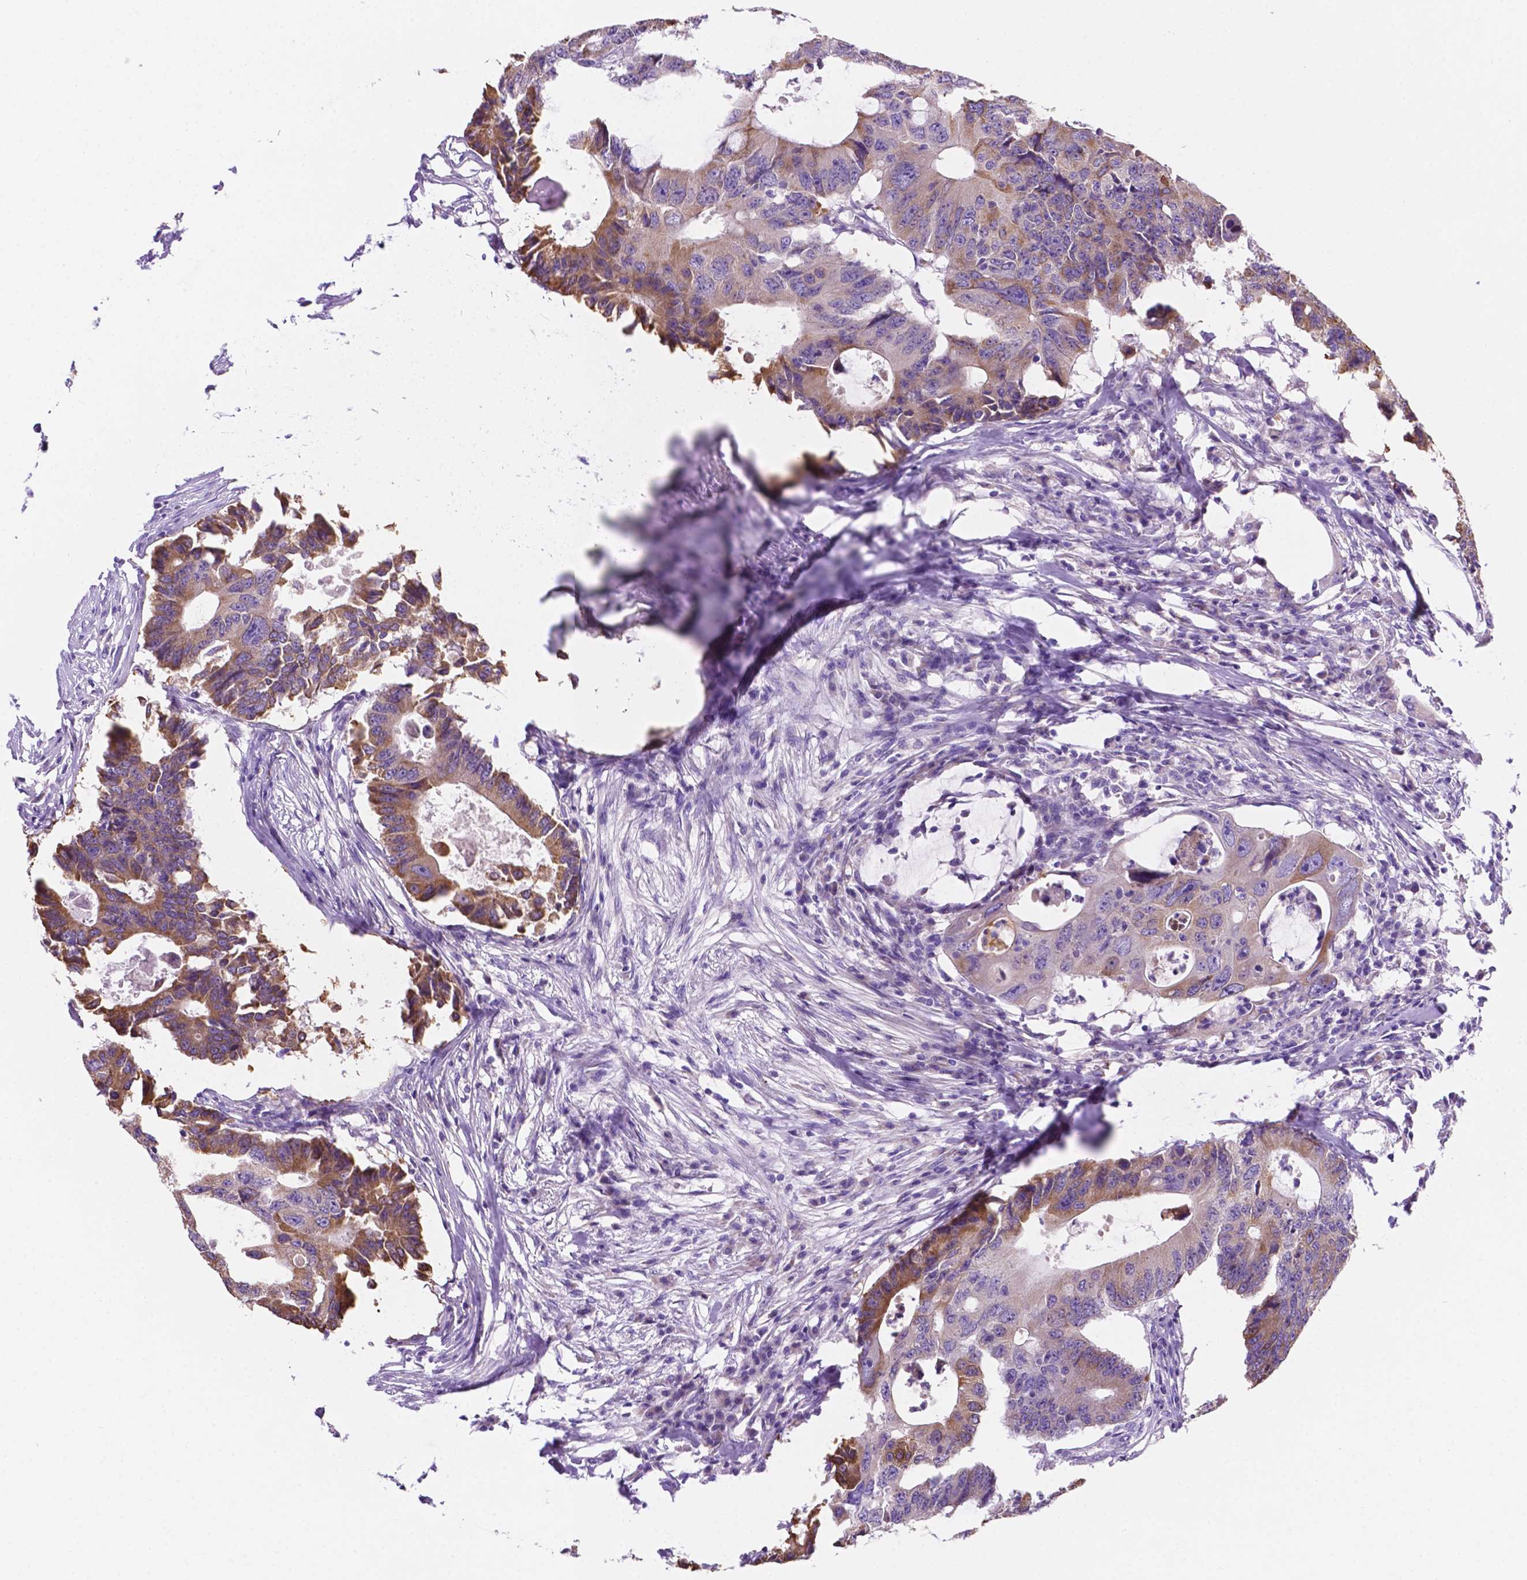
{"staining": {"intensity": "moderate", "quantity": "25%-75%", "location": "cytoplasmic/membranous"}, "tissue": "colorectal cancer", "cell_type": "Tumor cells", "image_type": "cancer", "snomed": [{"axis": "morphology", "description": "Adenocarcinoma, NOS"}, {"axis": "topography", "description": "Colon"}], "caption": "A brown stain labels moderate cytoplasmic/membranous positivity of a protein in human colorectal cancer tumor cells.", "gene": "CEACAM7", "patient": {"sex": "male", "age": 71}}